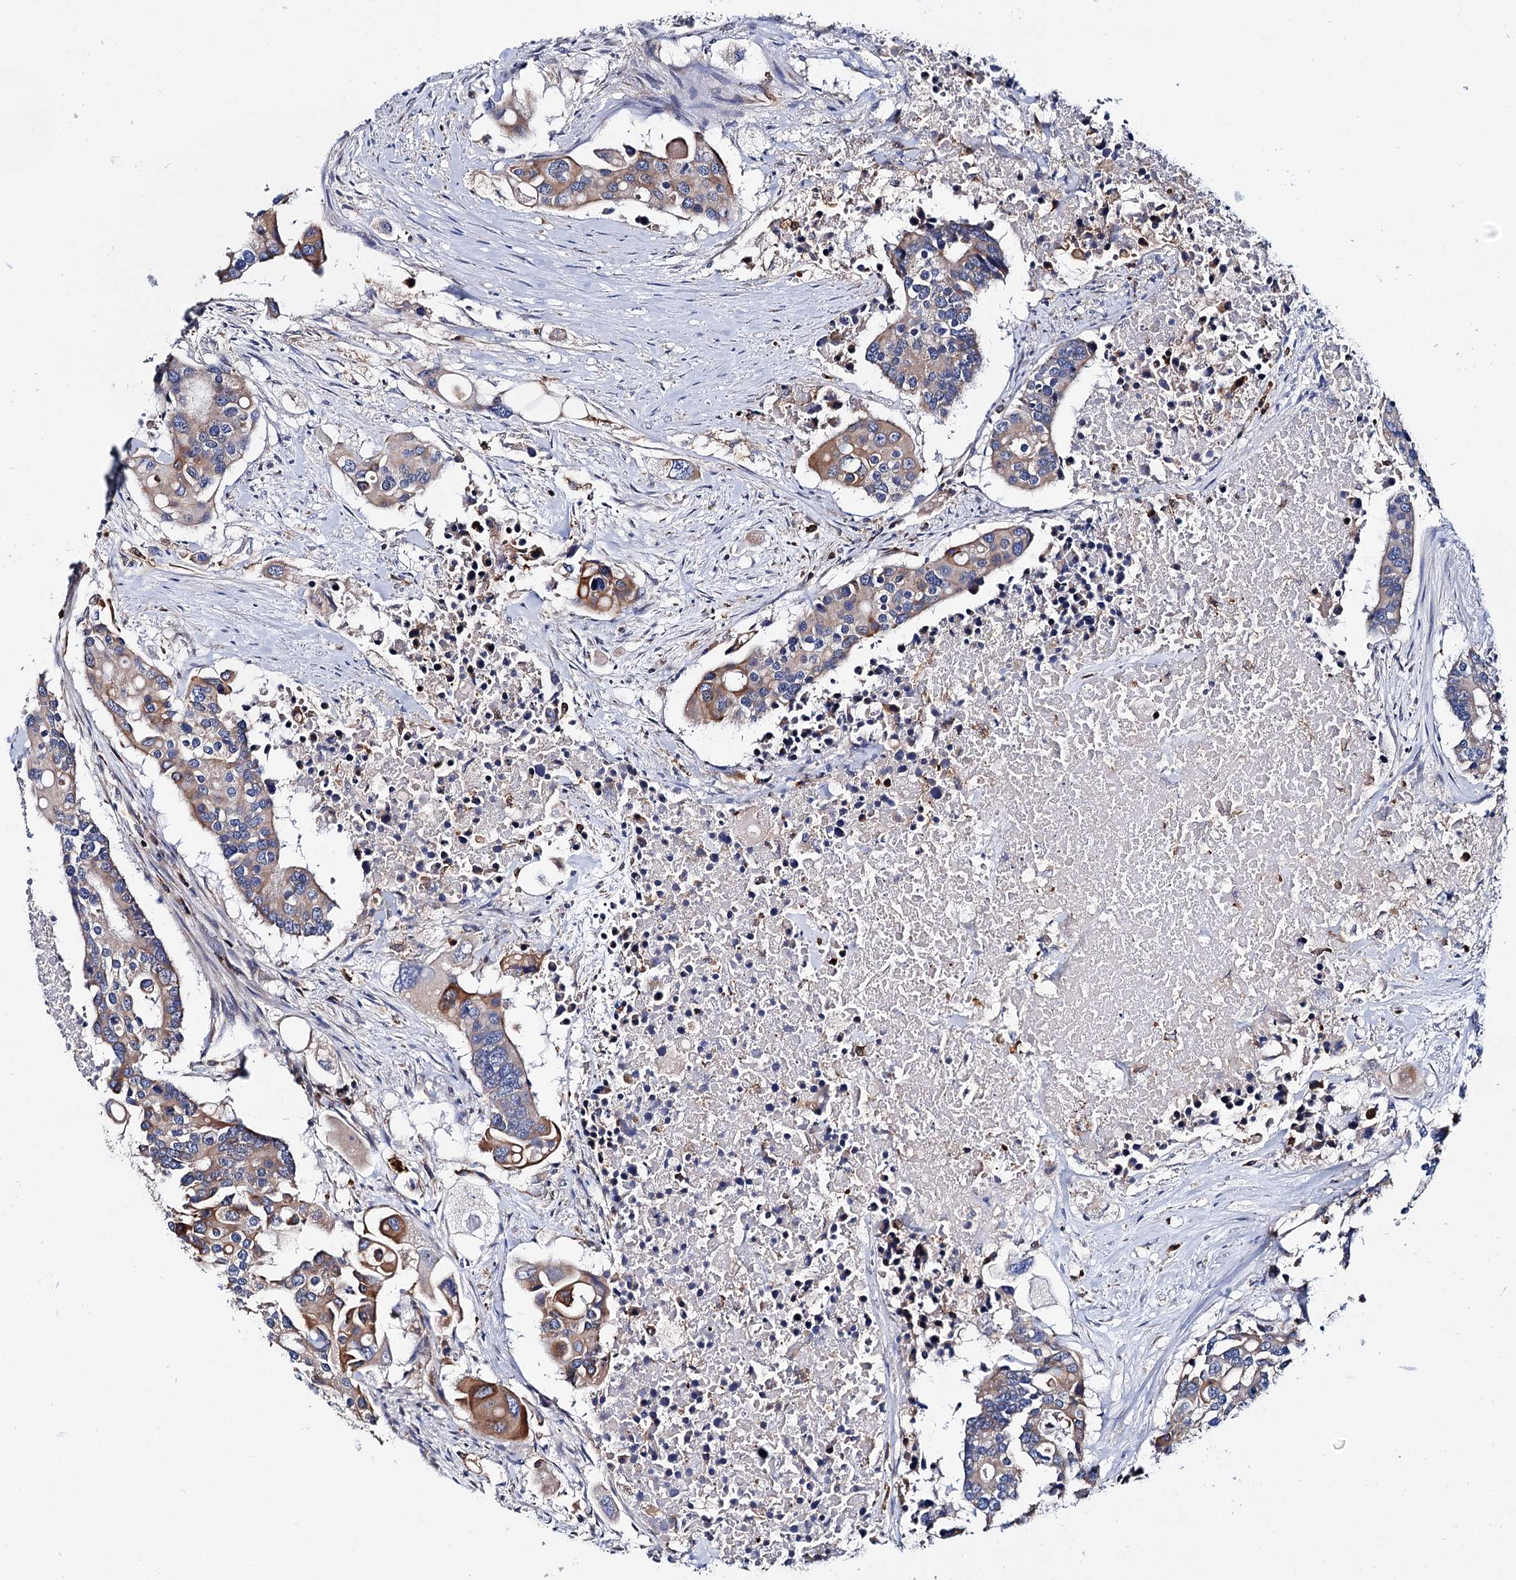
{"staining": {"intensity": "moderate", "quantity": "25%-75%", "location": "cytoplasmic/membranous"}, "tissue": "colorectal cancer", "cell_type": "Tumor cells", "image_type": "cancer", "snomed": [{"axis": "morphology", "description": "Adenocarcinoma, NOS"}, {"axis": "topography", "description": "Colon"}], "caption": "Colorectal adenocarcinoma tissue exhibits moderate cytoplasmic/membranous expression in approximately 25%-75% of tumor cells, visualized by immunohistochemistry.", "gene": "UBASH3B", "patient": {"sex": "male", "age": 77}}